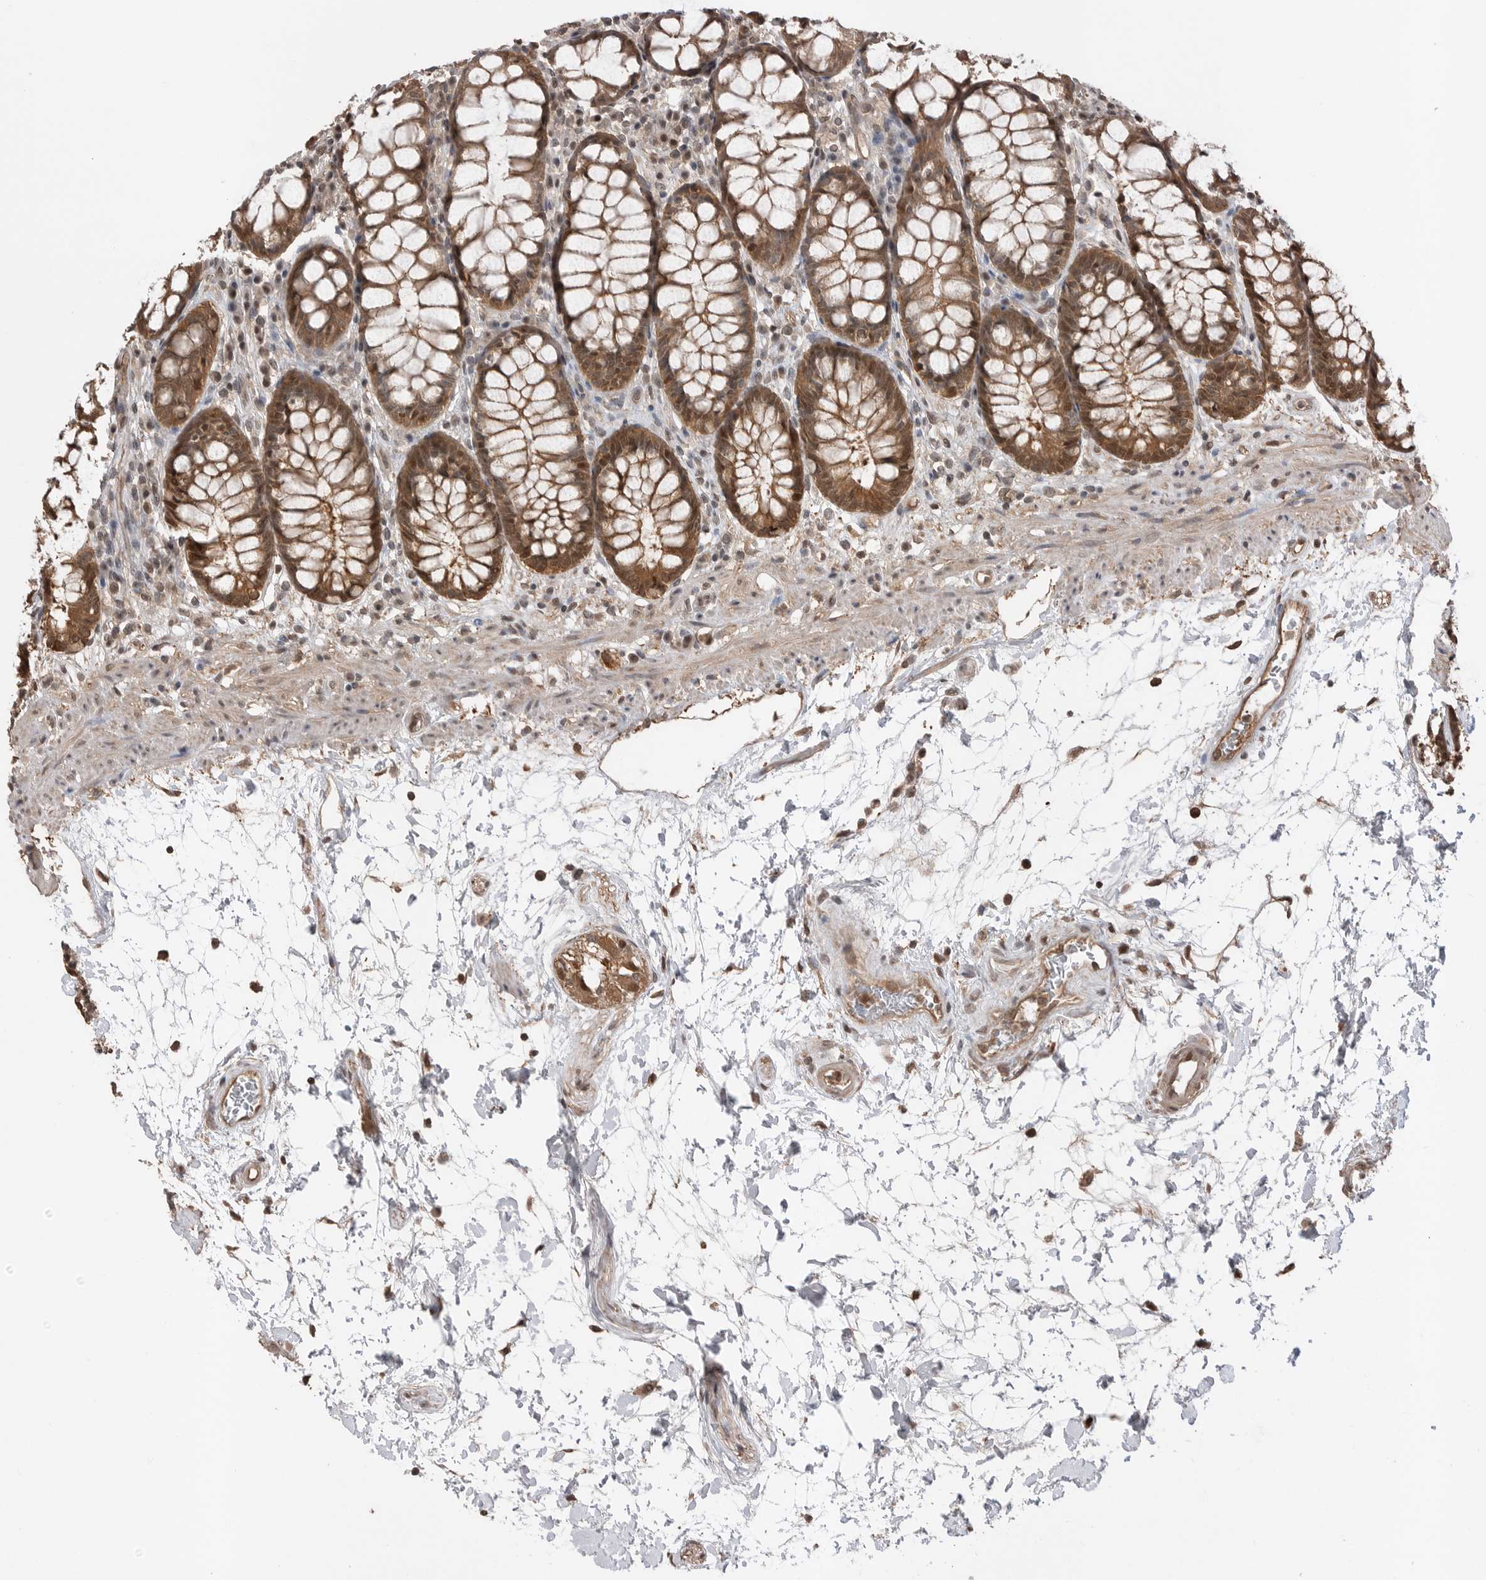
{"staining": {"intensity": "strong", "quantity": ">75%", "location": "cytoplasmic/membranous,nuclear"}, "tissue": "rectum", "cell_type": "Glandular cells", "image_type": "normal", "snomed": [{"axis": "morphology", "description": "Normal tissue, NOS"}, {"axis": "topography", "description": "Rectum"}], "caption": "A high-resolution image shows immunohistochemistry (IHC) staining of benign rectum, which shows strong cytoplasmic/membranous,nuclear staining in about >75% of glandular cells. The staining was performed using DAB to visualize the protein expression in brown, while the nuclei were stained in blue with hematoxylin (Magnification: 20x).", "gene": "PEAK1", "patient": {"sex": "male", "age": 64}}